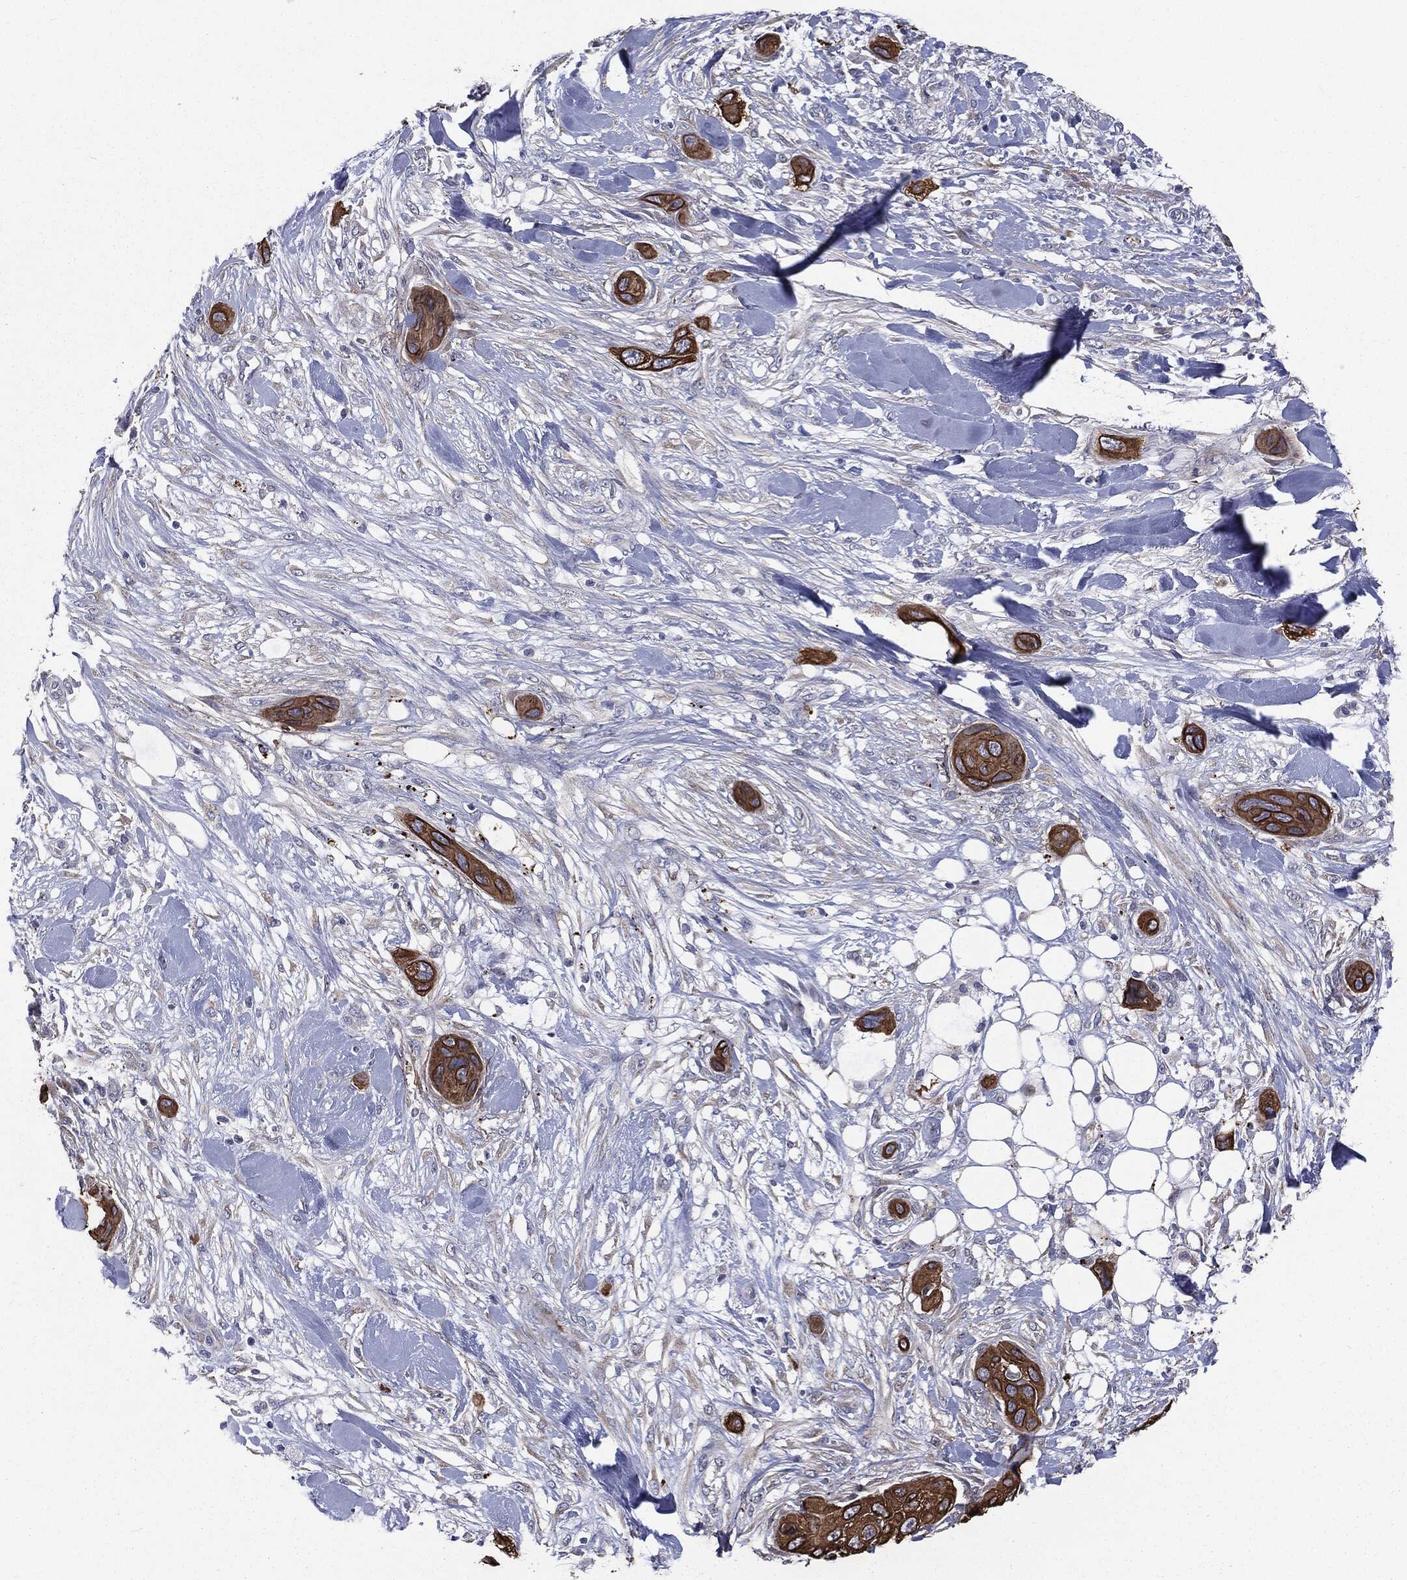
{"staining": {"intensity": "strong", "quantity": ">75%", "location": "cytoplasmic/membranous"}, "tissue": "skin cancer", "cell_type": "Tumor cells", "image_type": "cancer", "snomed": [{"axis": "morphology", "description": "Squamous cell carcinoma, NOS"}, {"axis": "topography", "description": "Skin"}], "caption": "Skin squamous cell carcinoma stained with DAB (3,3'-diaminobenzidine) immunohistochemistry (IHC) demonstrates high levels of strong cytoplasmic/membranous positivity in about >75% of tumor cells. The staining is performed using DAB (3,3'-diaminobenzidine) brown chromogen to label protein expression. The nuclei are counter-stained blue using hematoxylin.", "gene": "KRT5", "patient": {"sex": "male", "age": 78}}